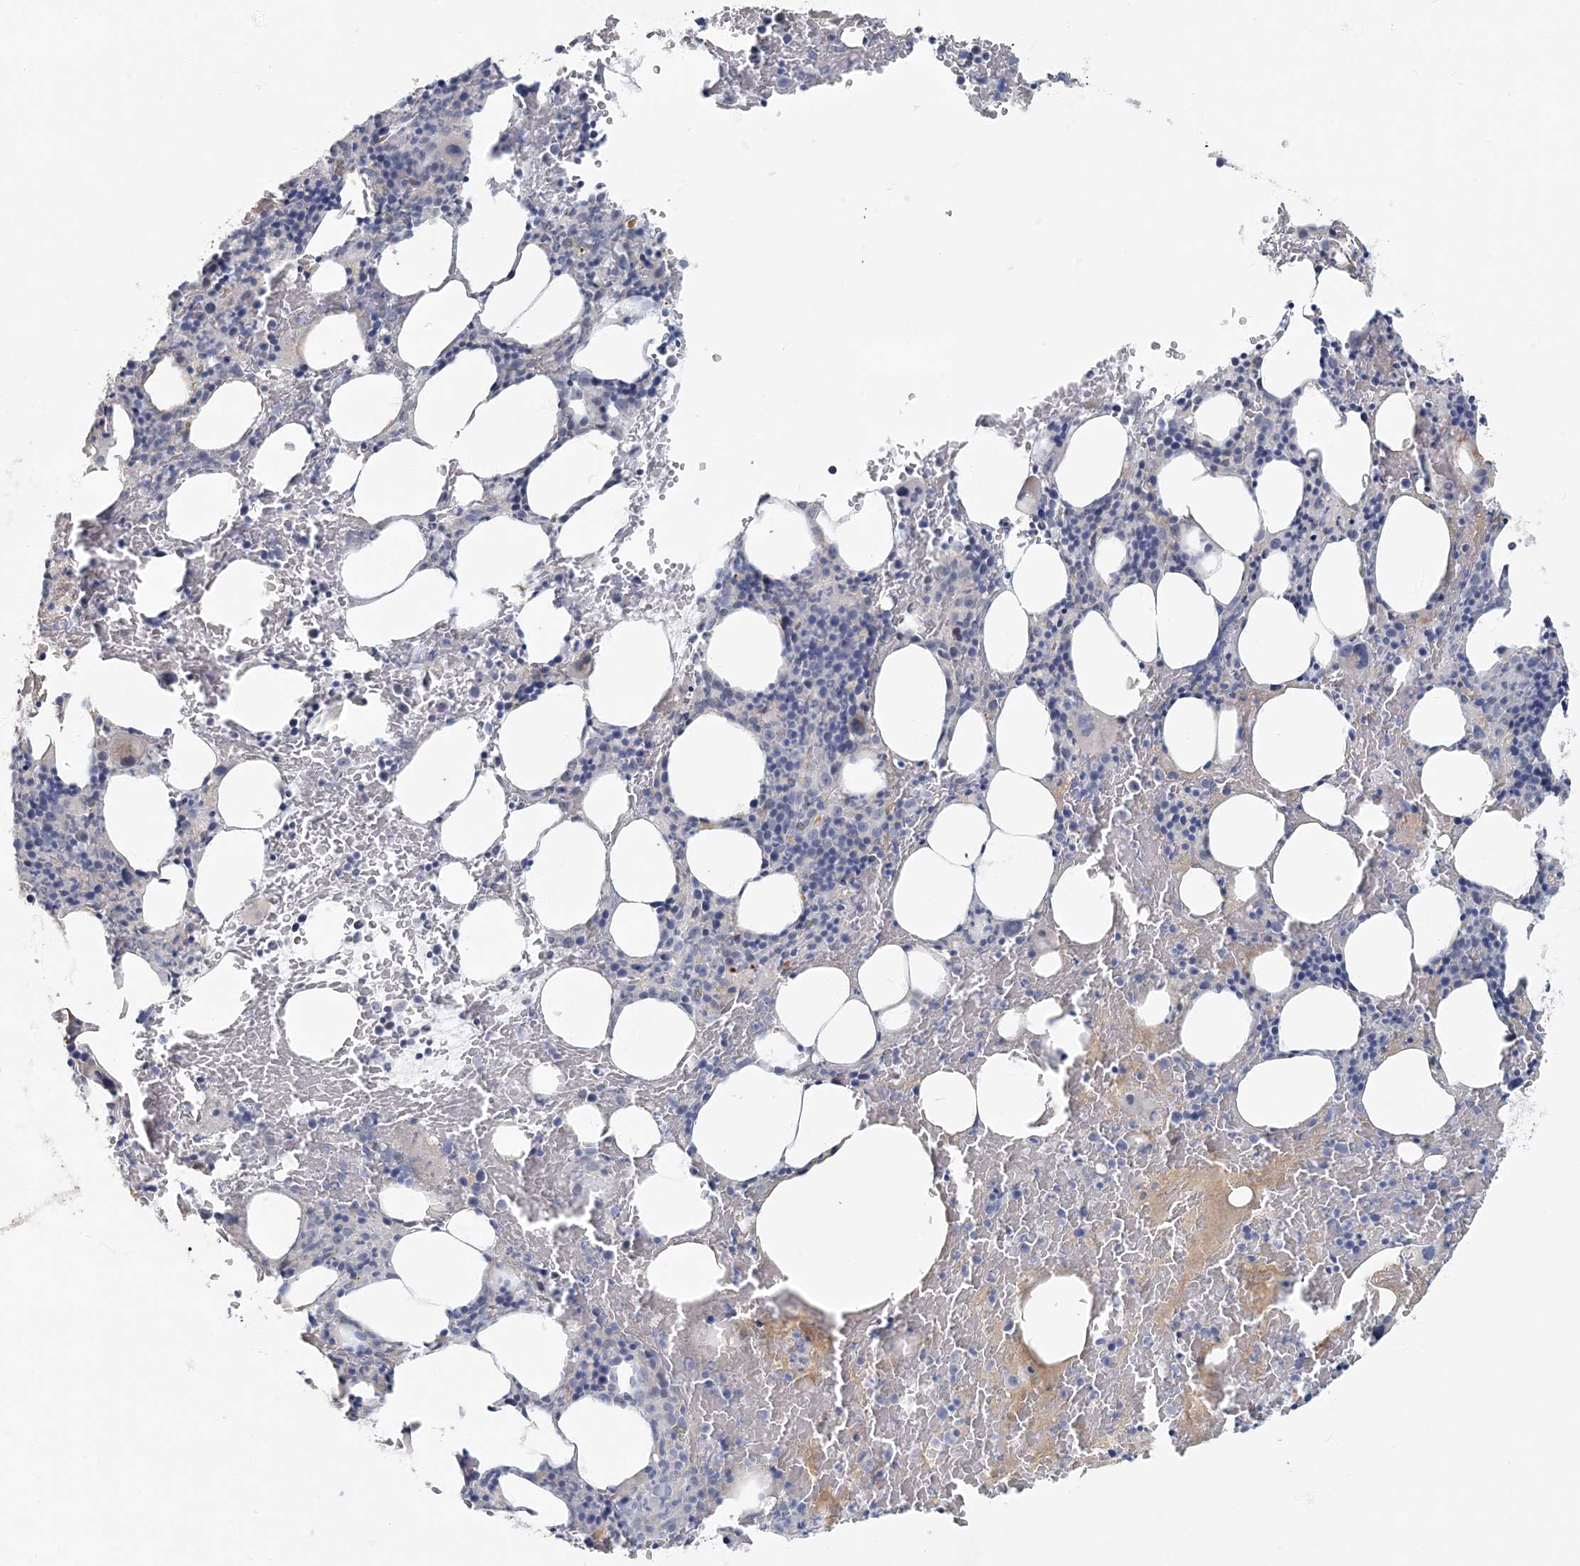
{"staining": {"intensity": "negative", "quantity": "none", "location": "none"}, "tissue": "bone marrow", "cell_type": "Hematopoietic cells", "image_type": "normal", "snomed": [{"axis": "morphology", "description": "Normal tissue, NOS"}, {"axis": "topography", "description": "Bone marrow"}], "caption": "This histopathology image is of unremarkable bone marrow stained with immunohistochemistry to label a protein in brown with the nuclei are counter-stained blue. There is no positivity in hematopoietic cells. (Stains: DAB (3,3'-diaminobenzidine) immunohistochemistry (IHC) with hematoxylin counter stain, Microscopy: brightfield microscopy at high magnification).", "gene": "MYOT", "patient": {"sex": "male", "age": 62}}